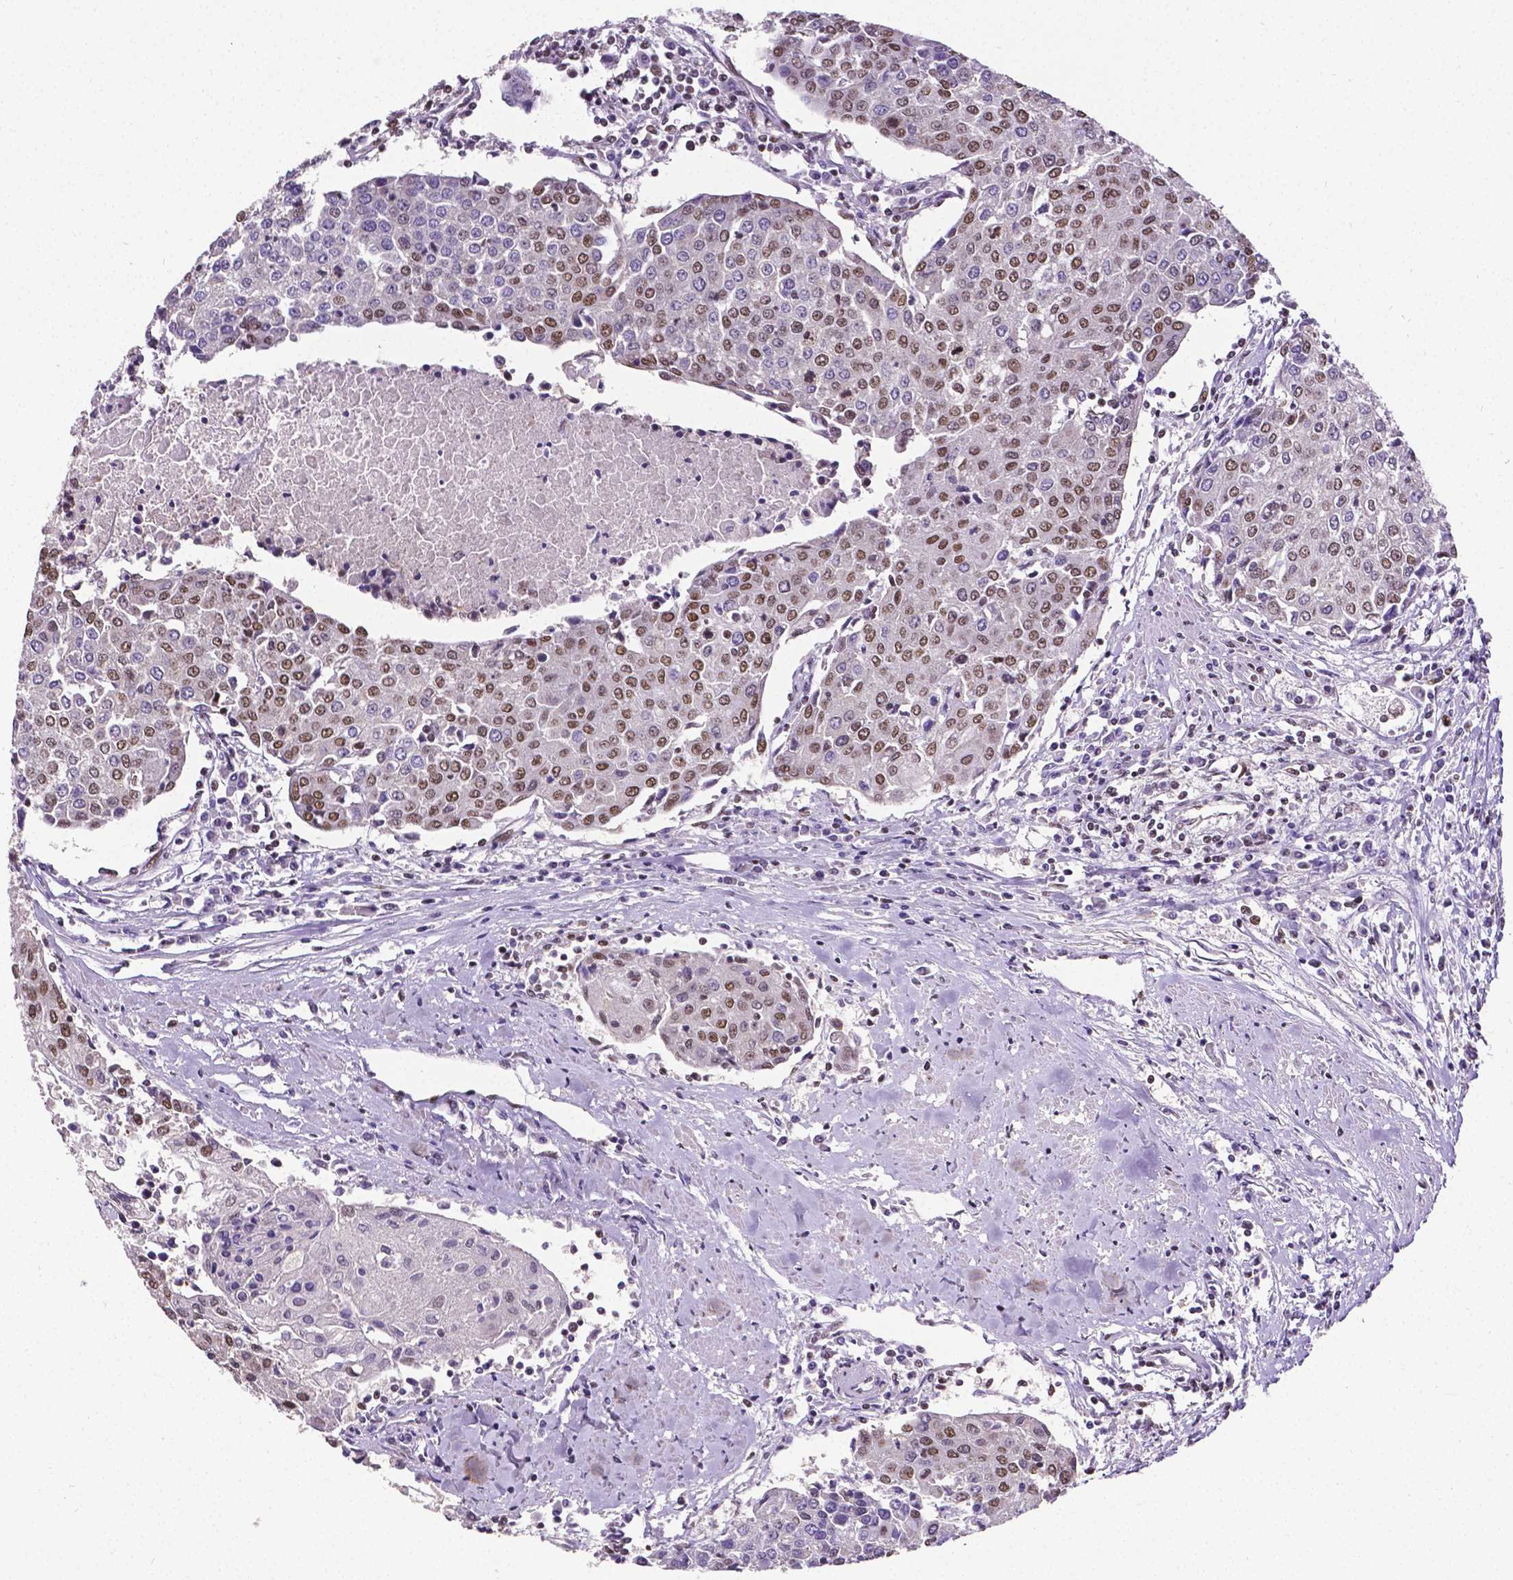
{"staining": {"intensity": "moderate", "quantity": ">75%", "location": "nuclear"}, "tissue": "urothelial cancer", "cell_type": "Tumor cells", "image_type": "cancer", "snomed": [{"axis": "morphology", "description": "Urothelial carcinoma, High grade"}, {"axis": "topography", "description": "Urinary bladder"}], "caption": "The image reveals immunohistochemical staining of urothelial carcinoma (high-grade). There is moderate nuclear positivity is appreciated in approximately >75% of tumor cells. The protein is shown in brown color, while the nuclei are stained blue.", "gene": "REST", "patient": {"sex": "female", "age": 85}}